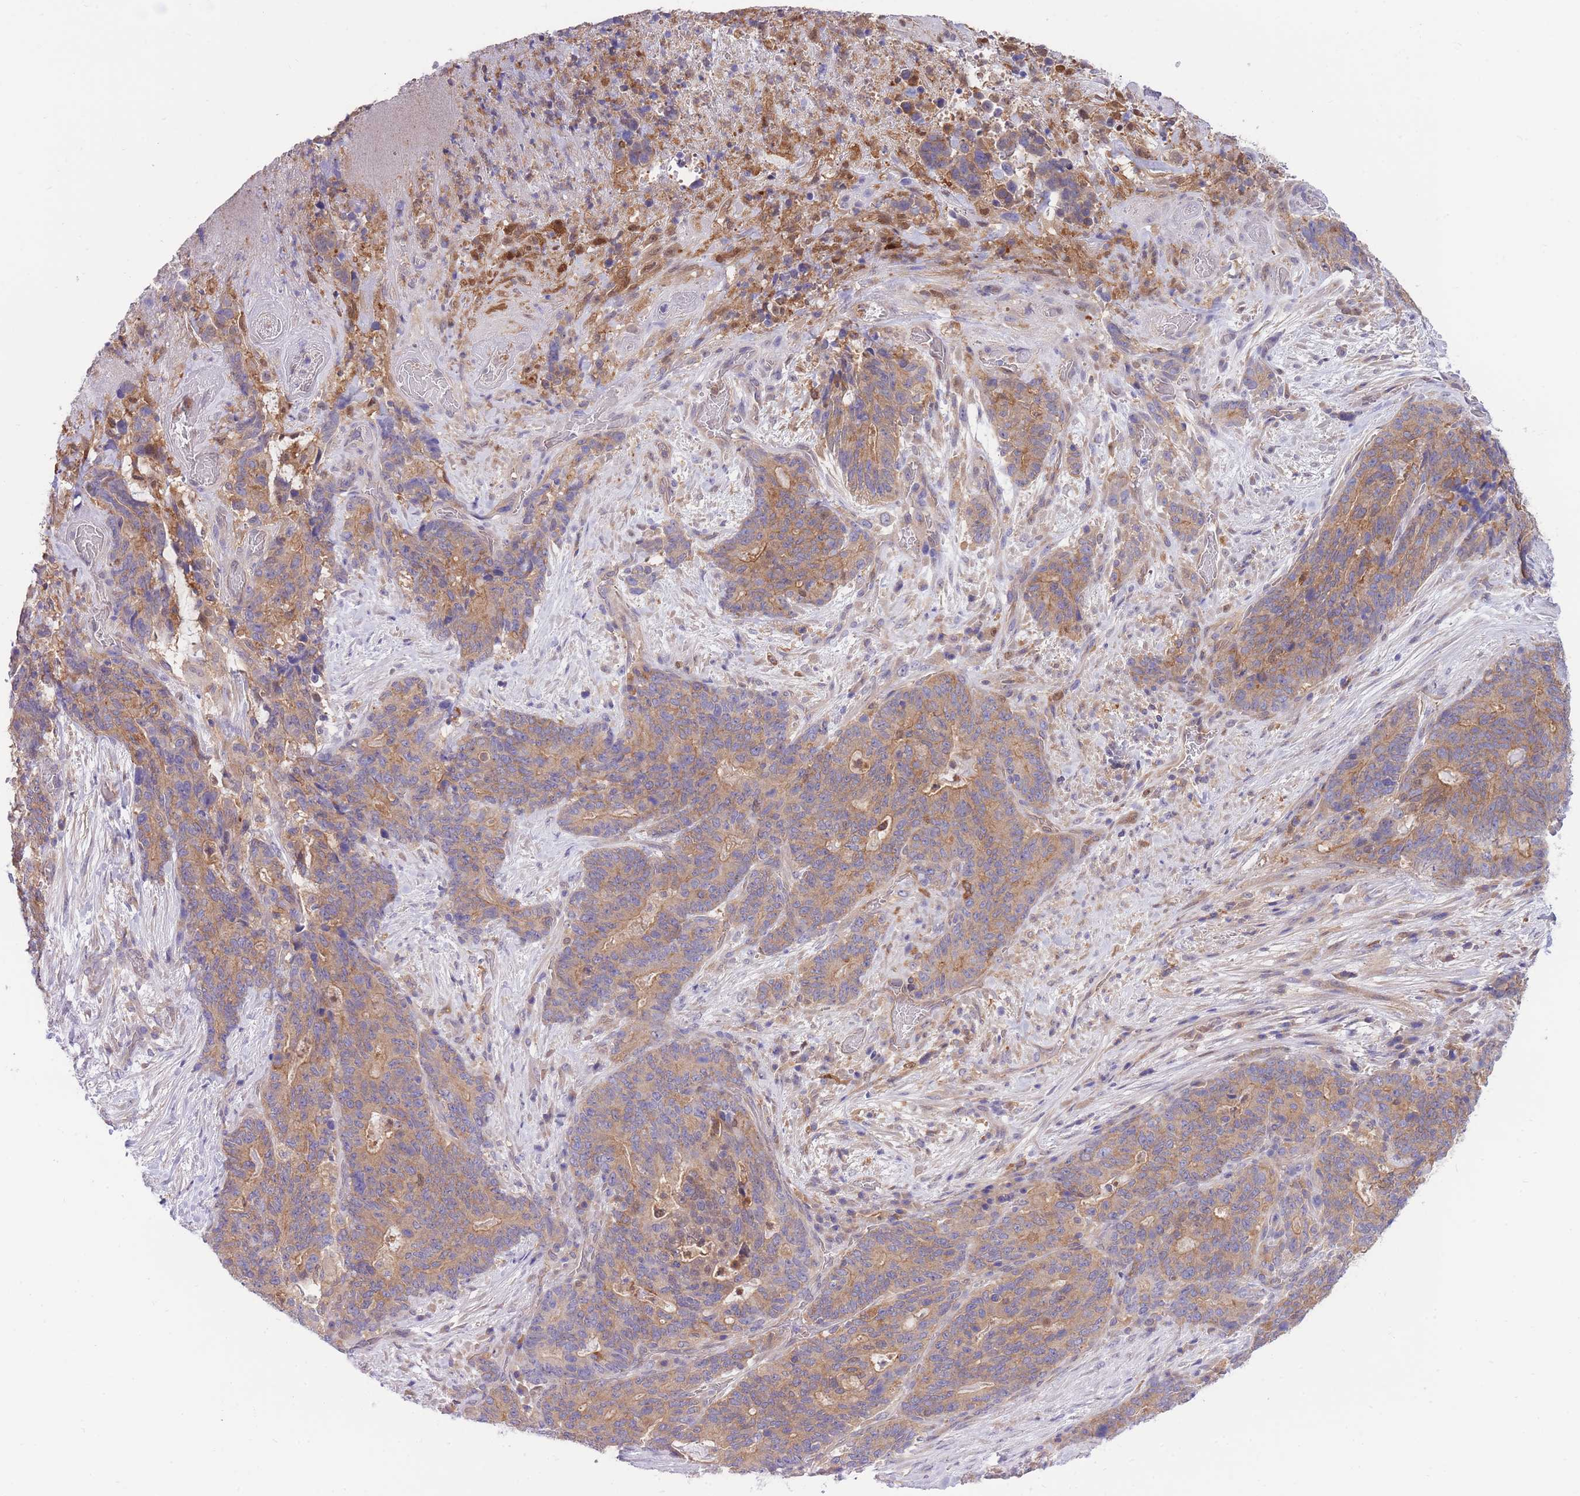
{"staining": {"intensity": "moderate", "quantity": ">75%", "location": "cytoplasmic/membranous"}, "tissue": "stomach cancer", "cell_type": "Tumor cells", "image_type": "cancer", "snomed": [{"axis": "morphology", "description": "Normal tissue, NOS"}, {"axis": "morphology", "description": "Adenocarcinoma, NOS"}, {"axis": "topography", "description": "Stomach"}], "caption": "Tumor cells exhibit medium levels of moderate cytoplasmic/membranous expression in approximately >75% of cells in human stomach cancer (adenocarcinoma).", "gene": "NAMPT", "patient": {"sex": "female", "age": 64}}